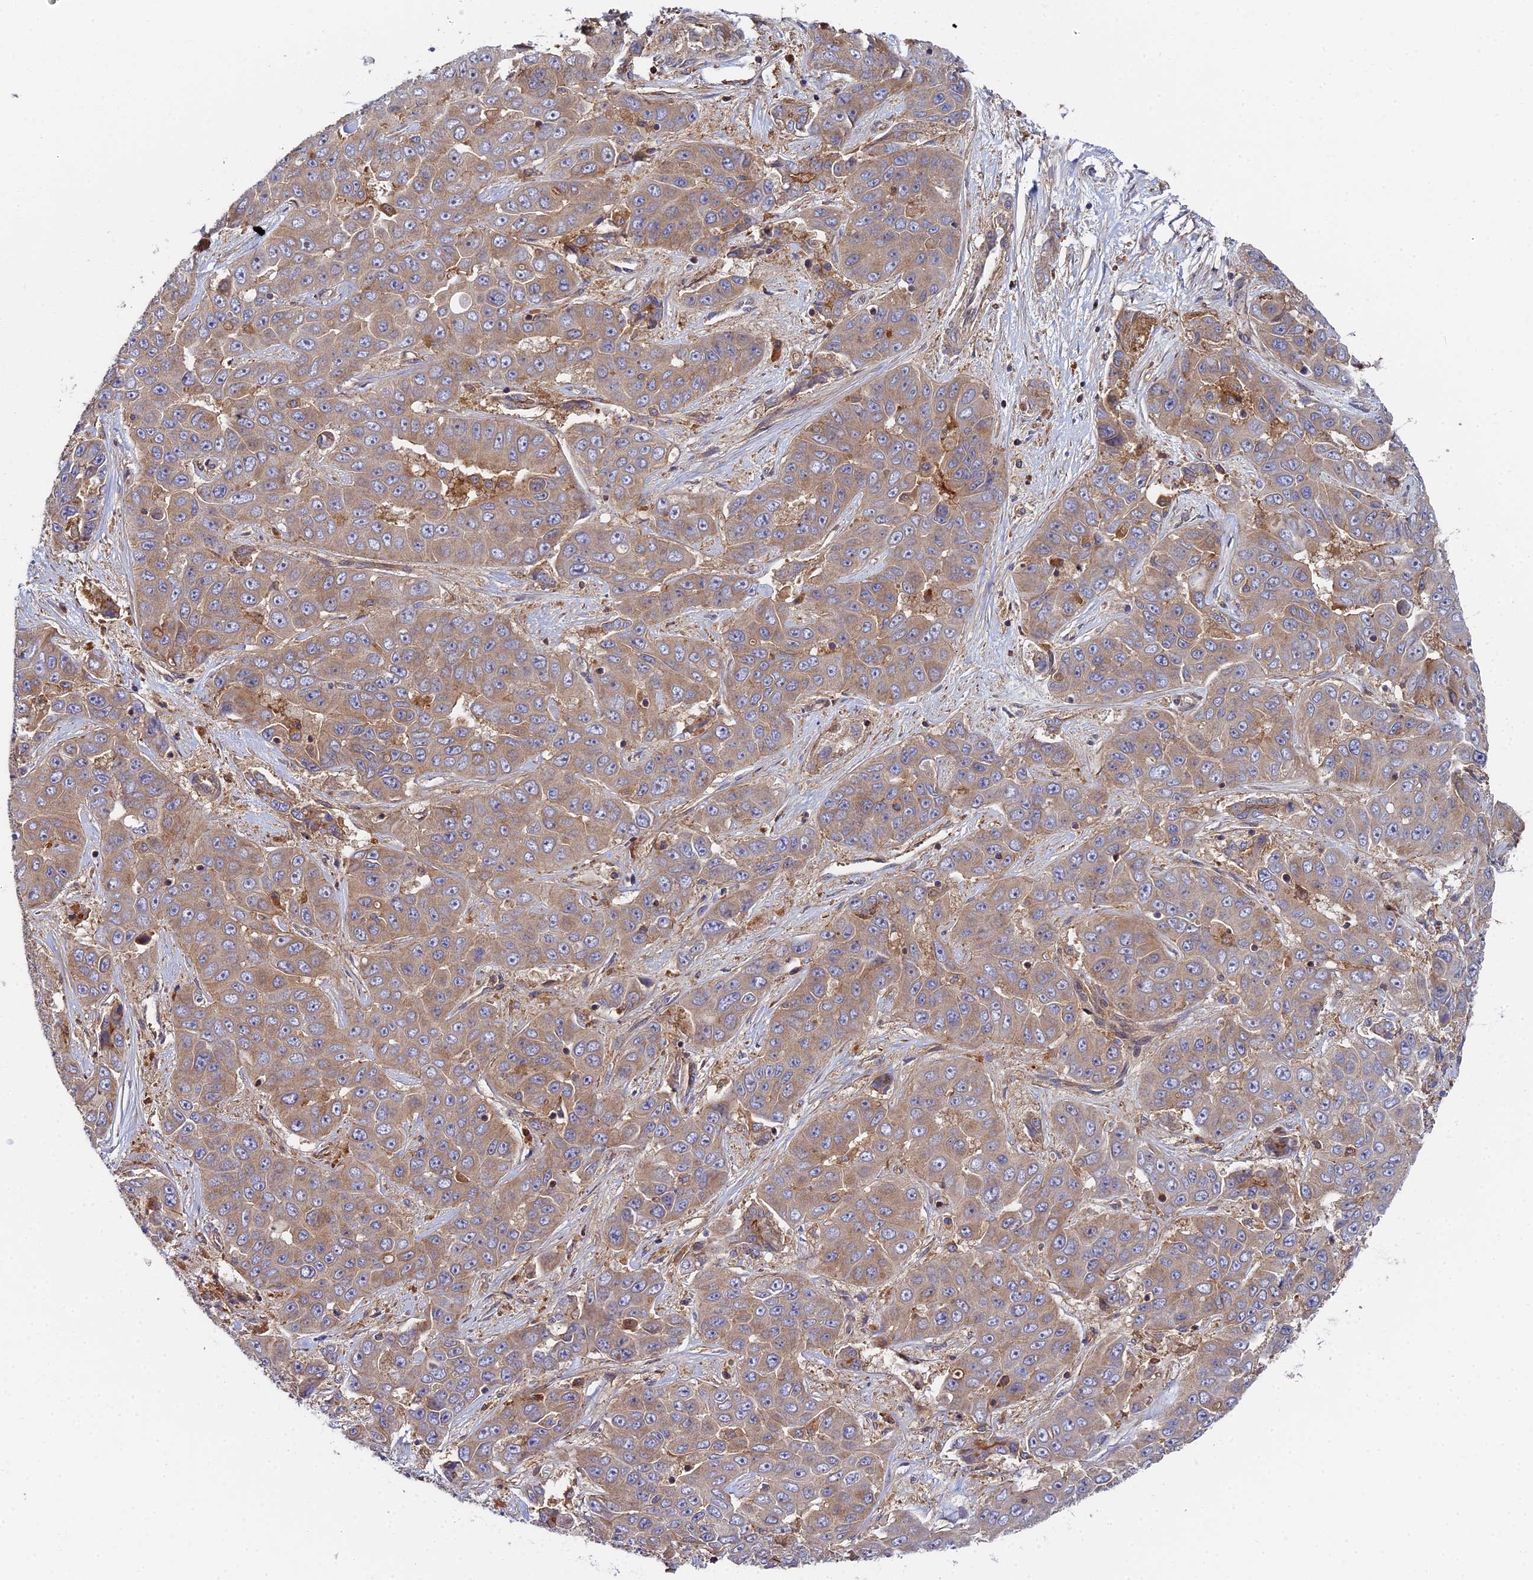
{"staining": {"intensity": "weak", "quantity": ">75%", "location": "cytoplasmic/membranous"}, "tissue": "liver cancer", "cell_type": "Tumor cells", "image_type": "cancer", "snomed": [{"axis": "morphology", "description": "Cholangiocarcinoma"}, {"axis": "topography", "description": "Liver"}], "caption": "A brown stain labels weak cytoplasmic/membranous expression of a protein in human liver cancer (cholangiocarcinoma) tumor cells.", "gene": "GNG5B", "patient": {"sex": "female", "age": 52}}